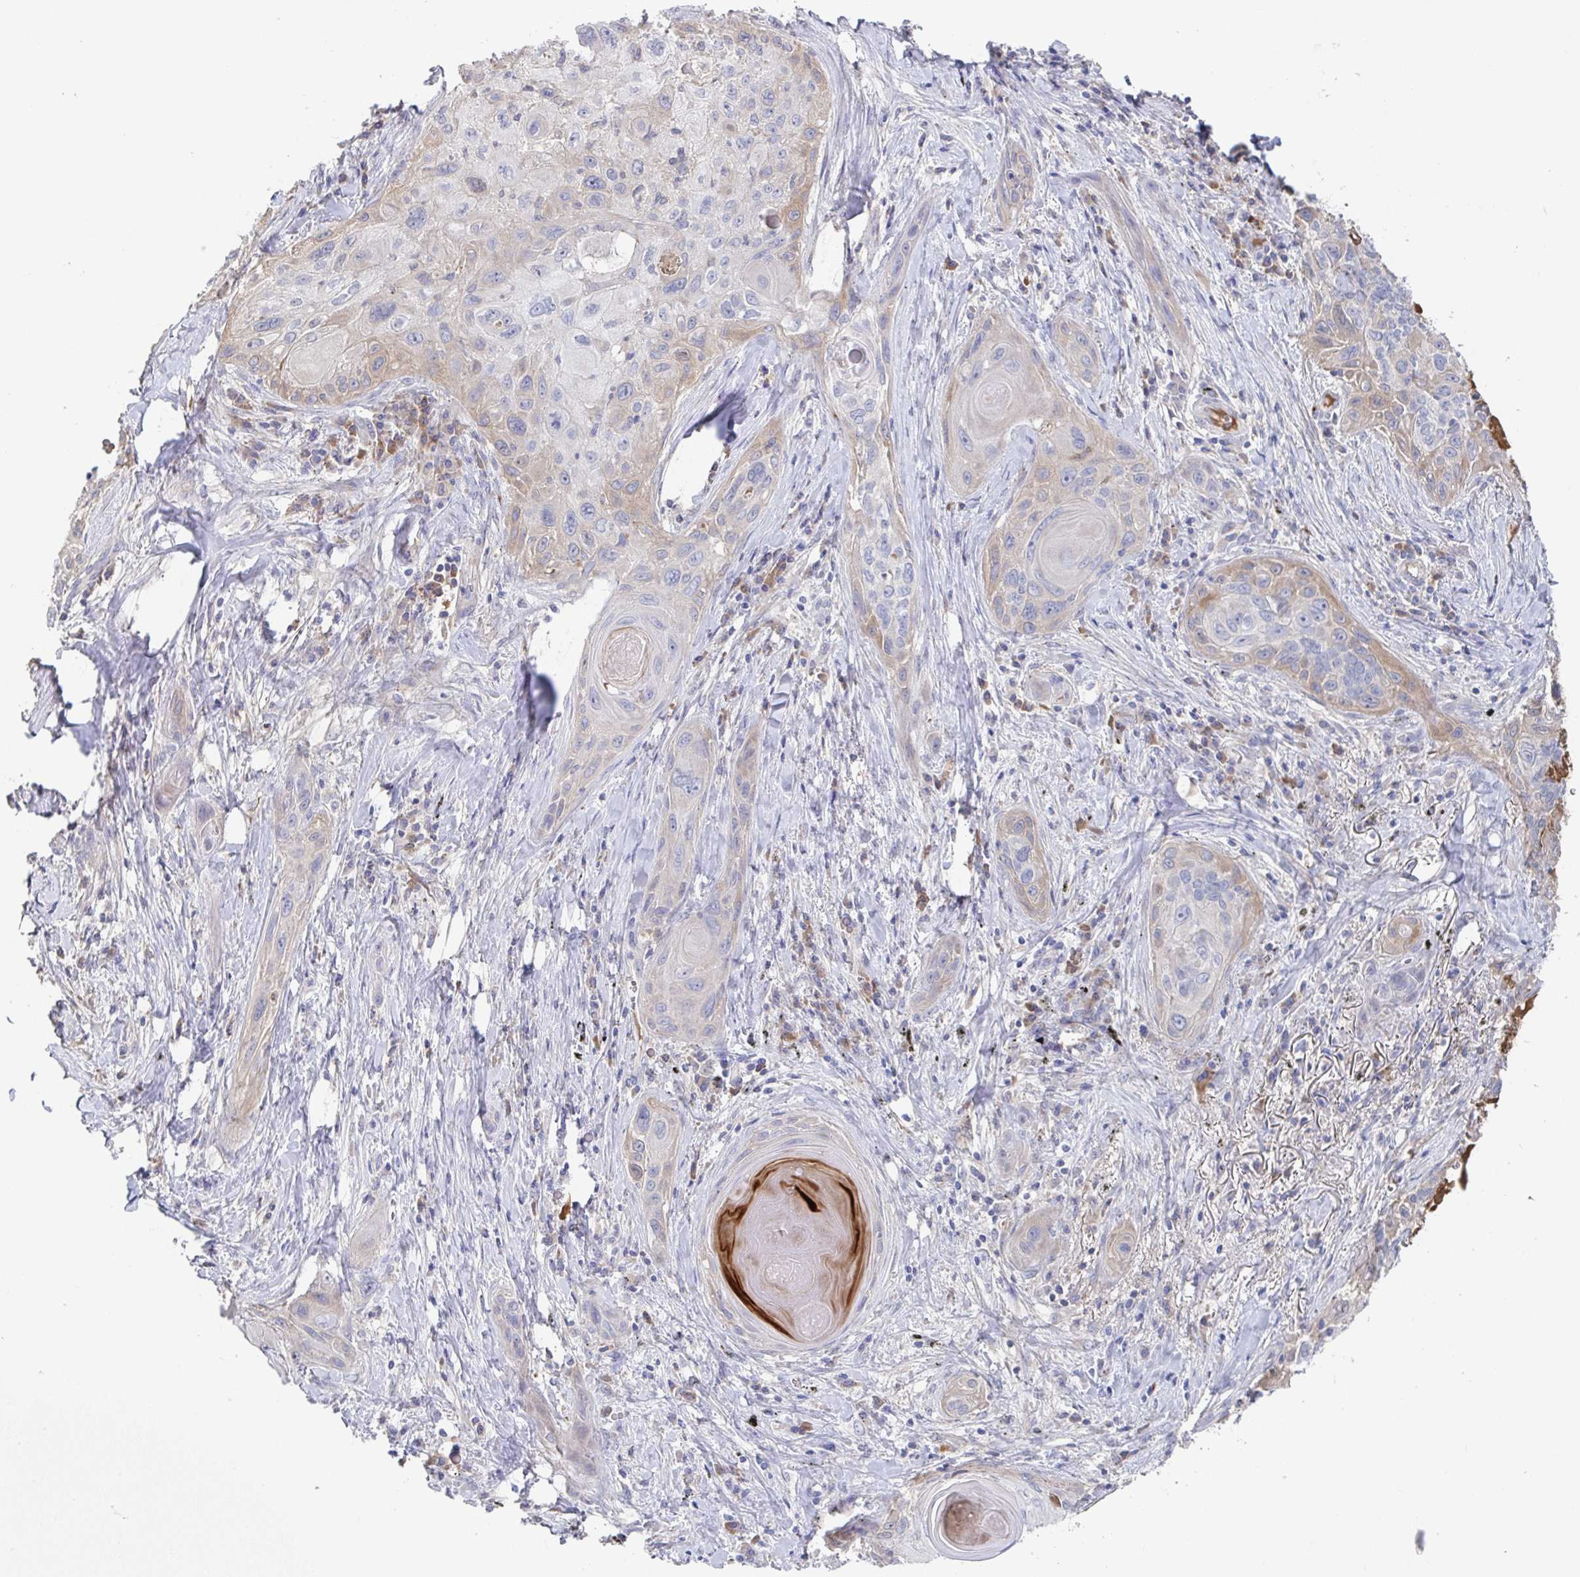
{"staining": {"intensity": "weak", "quantity": "<25%", "location": "cytoplasmic/membranous"}, "tissue": "lung cancer", "cell_type": "Tumor cells", "image_type": "cancer", "snomed": [{"axis": "morphology", "description": "Squamous cell carcinoma, NOS"}, {"axis": "topography", "description": "Lung"}], "caption": "There is no significant positivity in tumor cells of squamous cell carcinoma (lung). Brightfield microscopy of immunohistochemistry (IHC) stained with DAB (brown) and hematoxylin (blue), captured at high magnification.", "gene": "GPR148", "patient": {"sex": "male", "age": 79}}